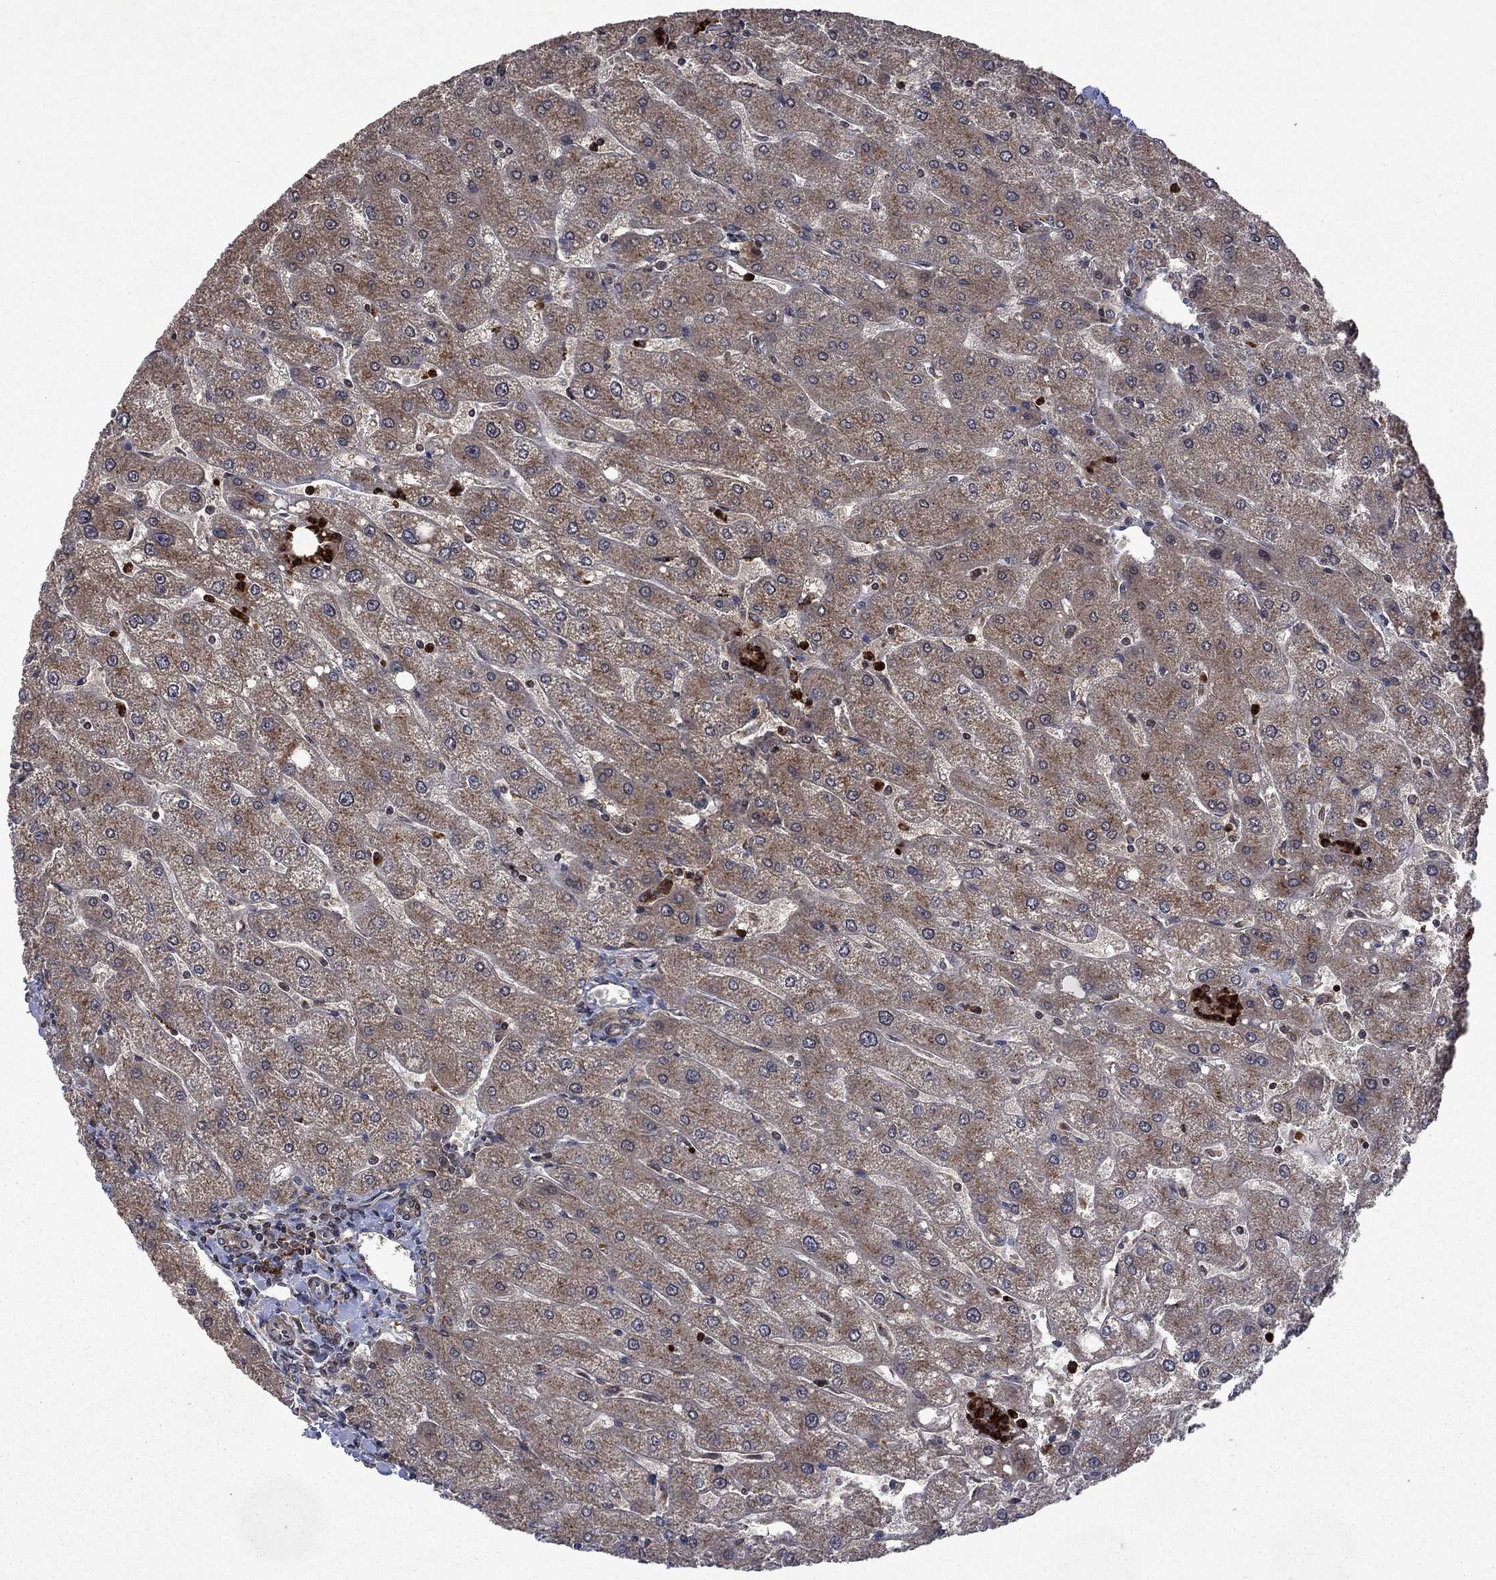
{"staining": {"intensity": "negative", "quantity": "none", "location": "none"}, "tissue": "liver", "cell_type": "Cholangiocytes", "image_type": "normal", "snomed": [{"axis": "morphology", "description": "Normal tissue, NOS"}, {"axis": "topography", "description": "Liver"}], "caption": "Protein analysis of benign liver shows no significant staining in cholangiocytes.", "gene": "TMEM33", "patient": {"sex": "male", "age": 67}}